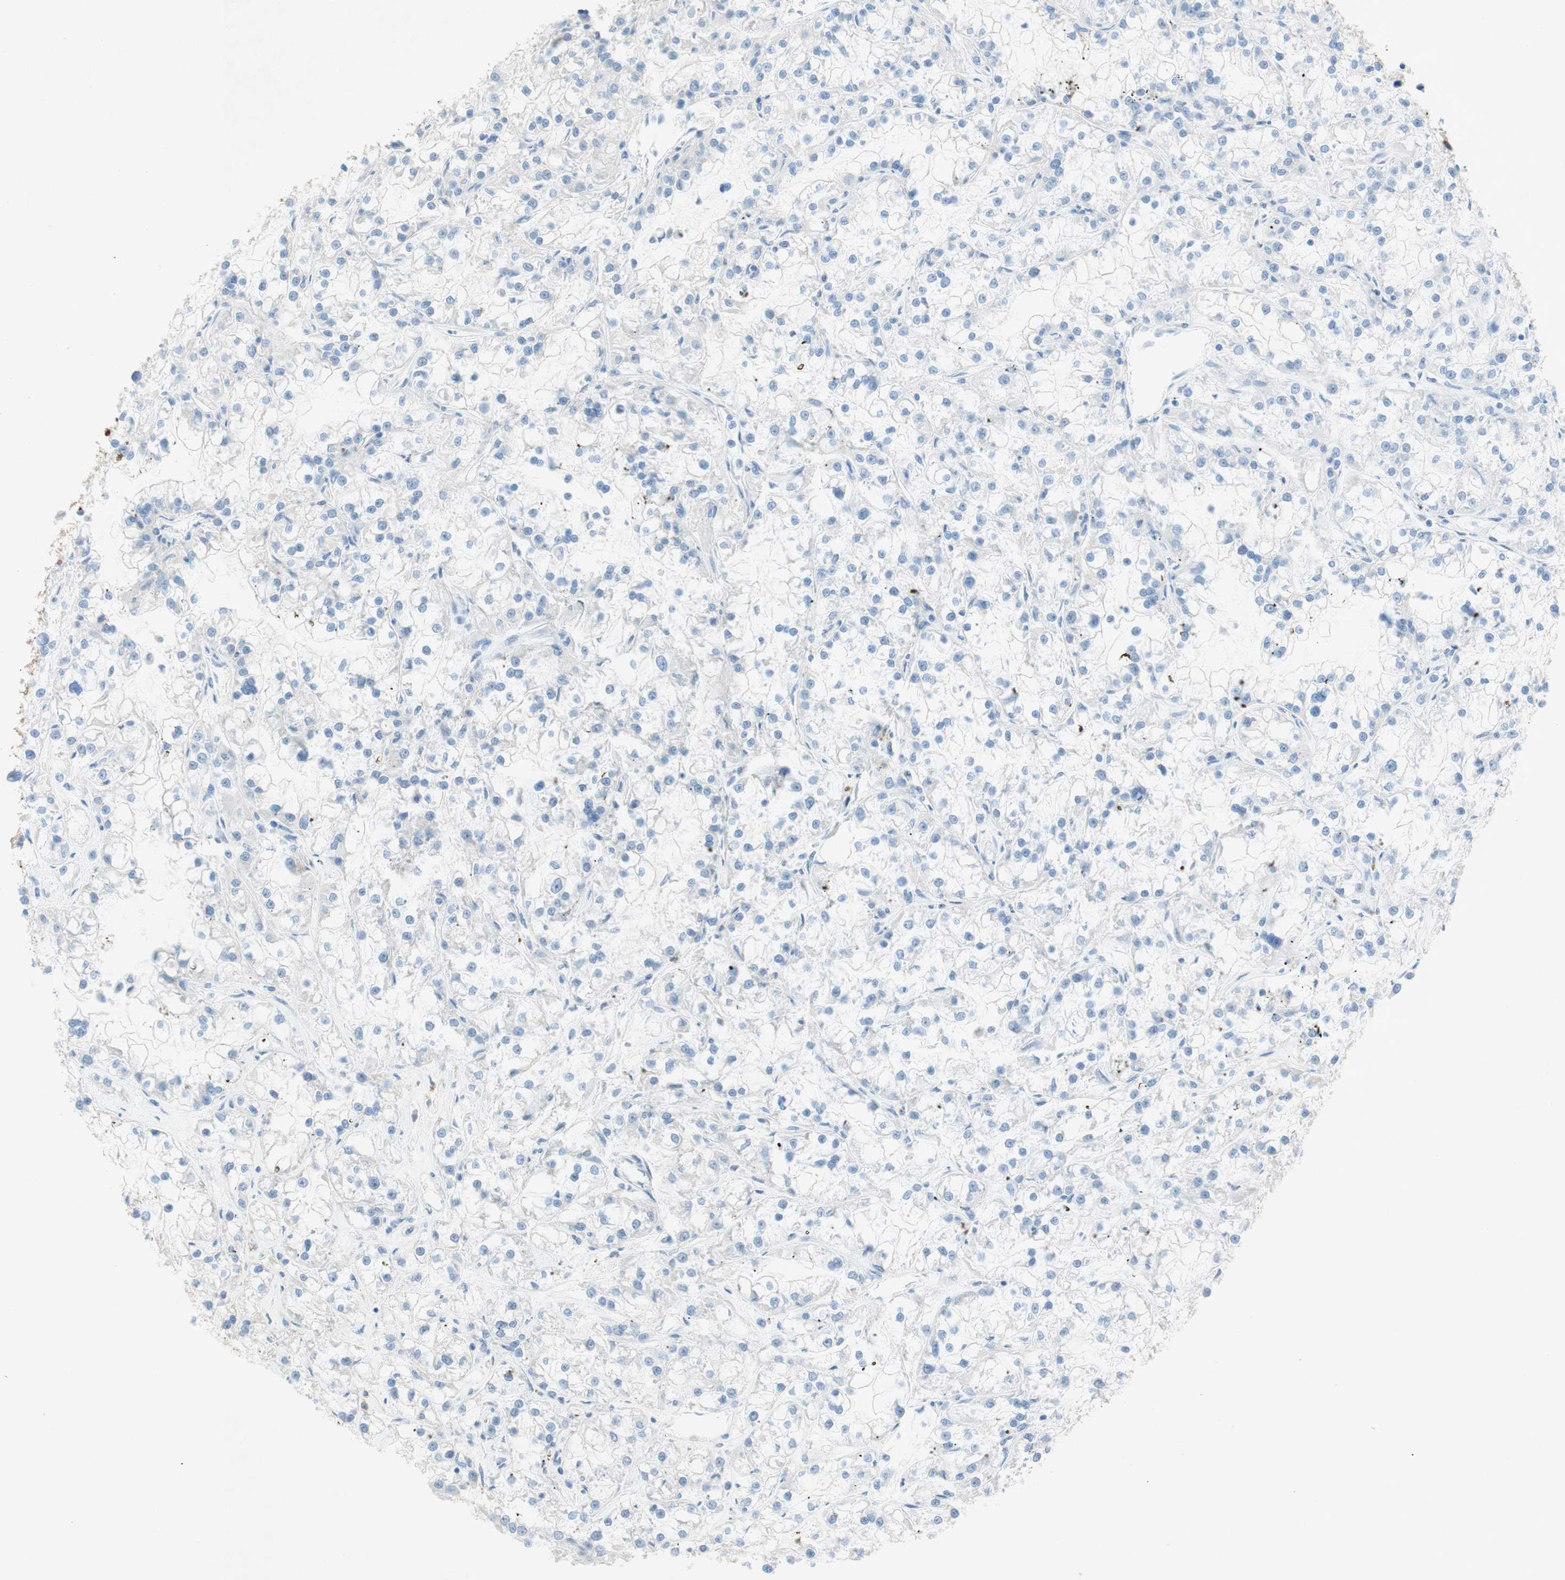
{"staining": {"intensity": "negative", "quantity": "none", "location": "none"}, "tissue": "renal cancer", "cell_type": "Tumor cells", "image_type": "cancer", "snomed": [{"axis": "morphology", "description": "Adenocarcinoma, NOS"}, {"axis": "topography", "description": "Kidney"}], "caption": "Micrograph shows no significant protein expression in tumor cells of renal cancer.", "gene": "POLR2J3", "patient": {"sex": "female", "age": 52}}